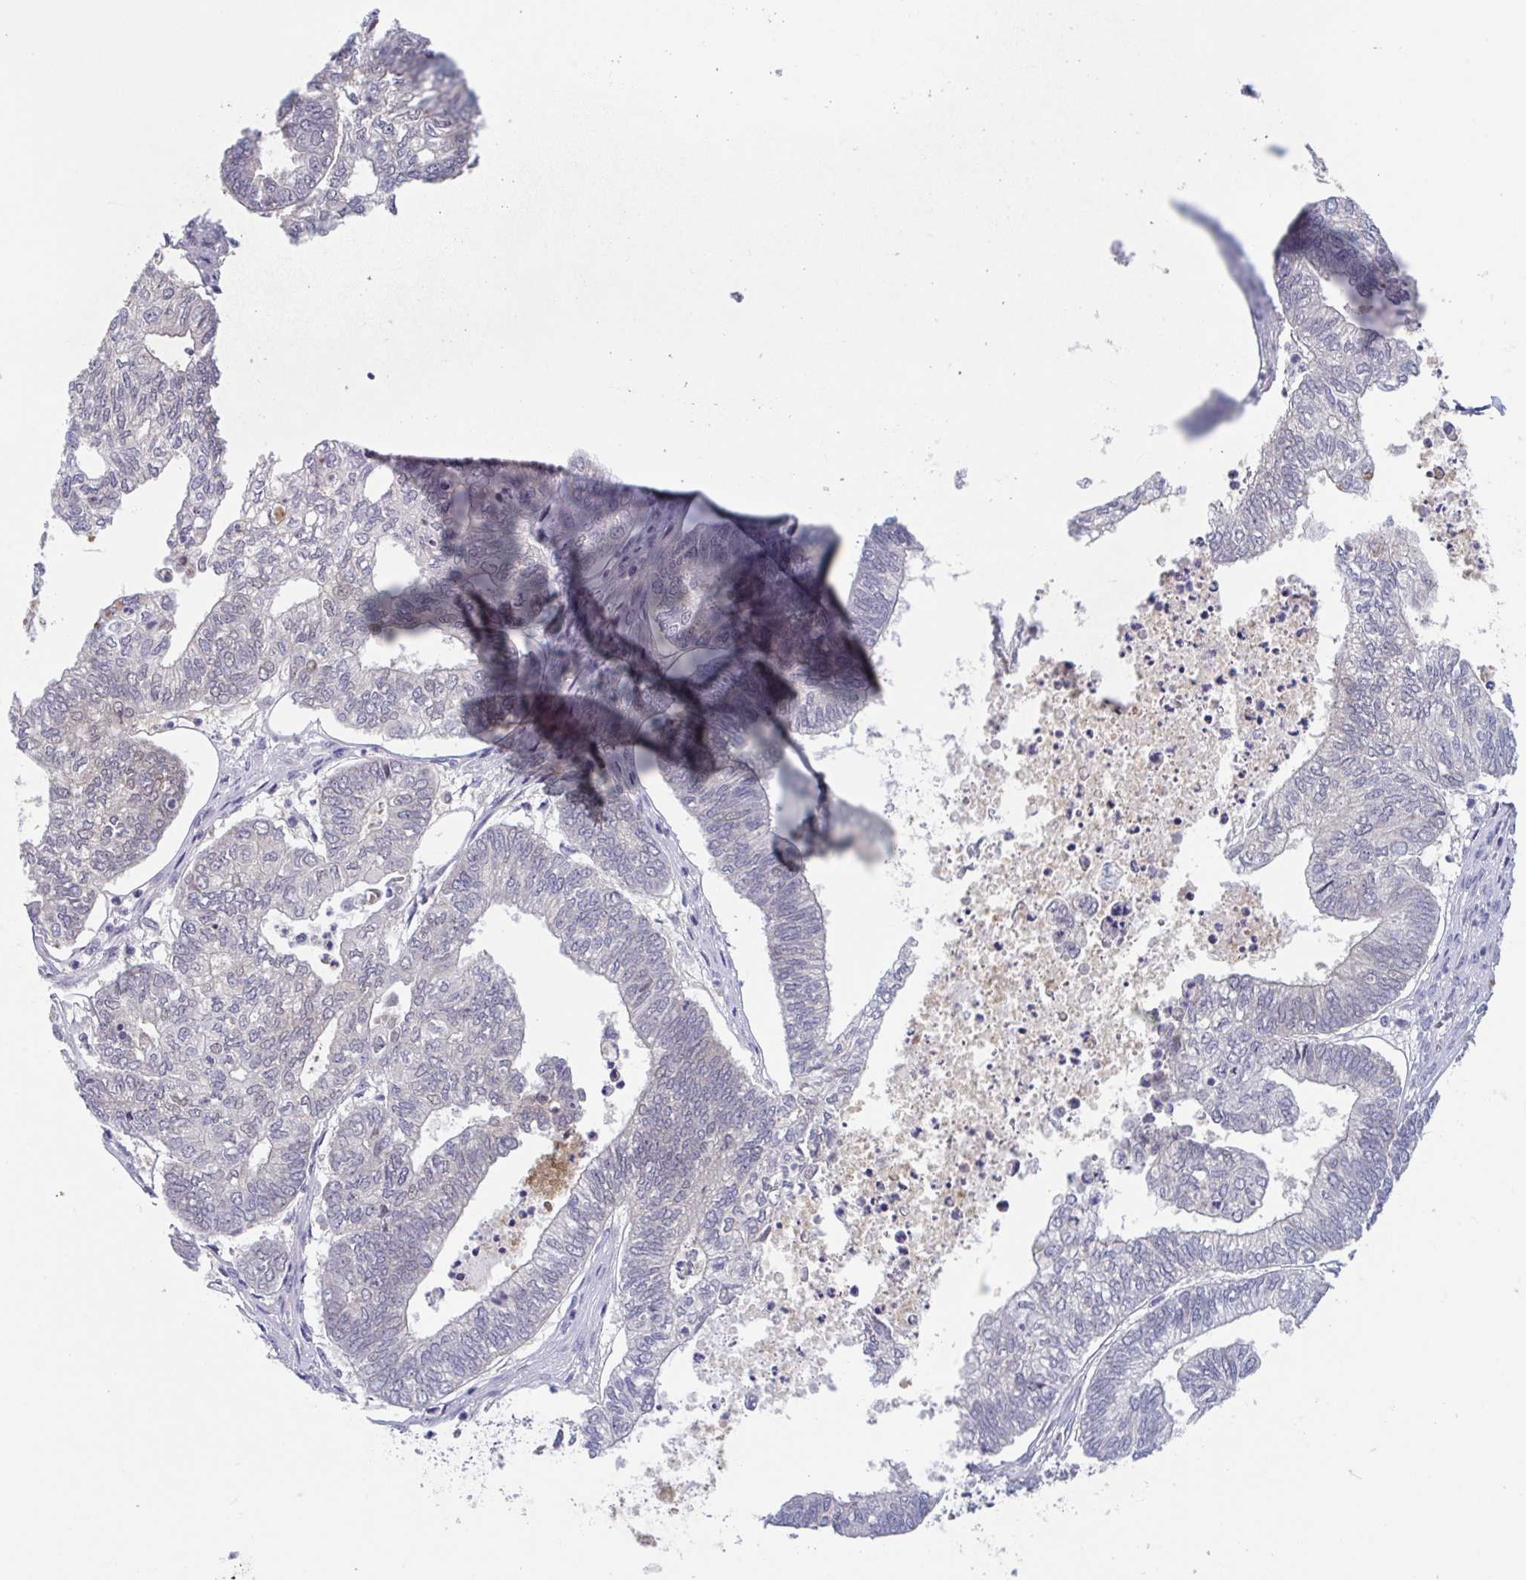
{"staining": {"intensity": "moderate", "quantity": "<25%", "location": "cytoplasmic/membranous,nuclear"}, "tissue": "ovarian cancer", "cell_type": "Tumor cells", "image_type": "cancer", "snomed": [{"axis": "morphology", "description": "Carcinoma, endometroid"}, {"axis": "topography", "description": "Ovary"}], "caption": "Brown immunohistochemical staining in ovarian cancer (endometroid carcinoma) demonstrates moderate cytoplasmic/membranous and nuclear positivity in about <25% of tumor cells. (DAB = brown stain, brightfield microscopy at high magnification).", "gene": "RIOK1", "patient": {"sex": "female", "age": 64}}